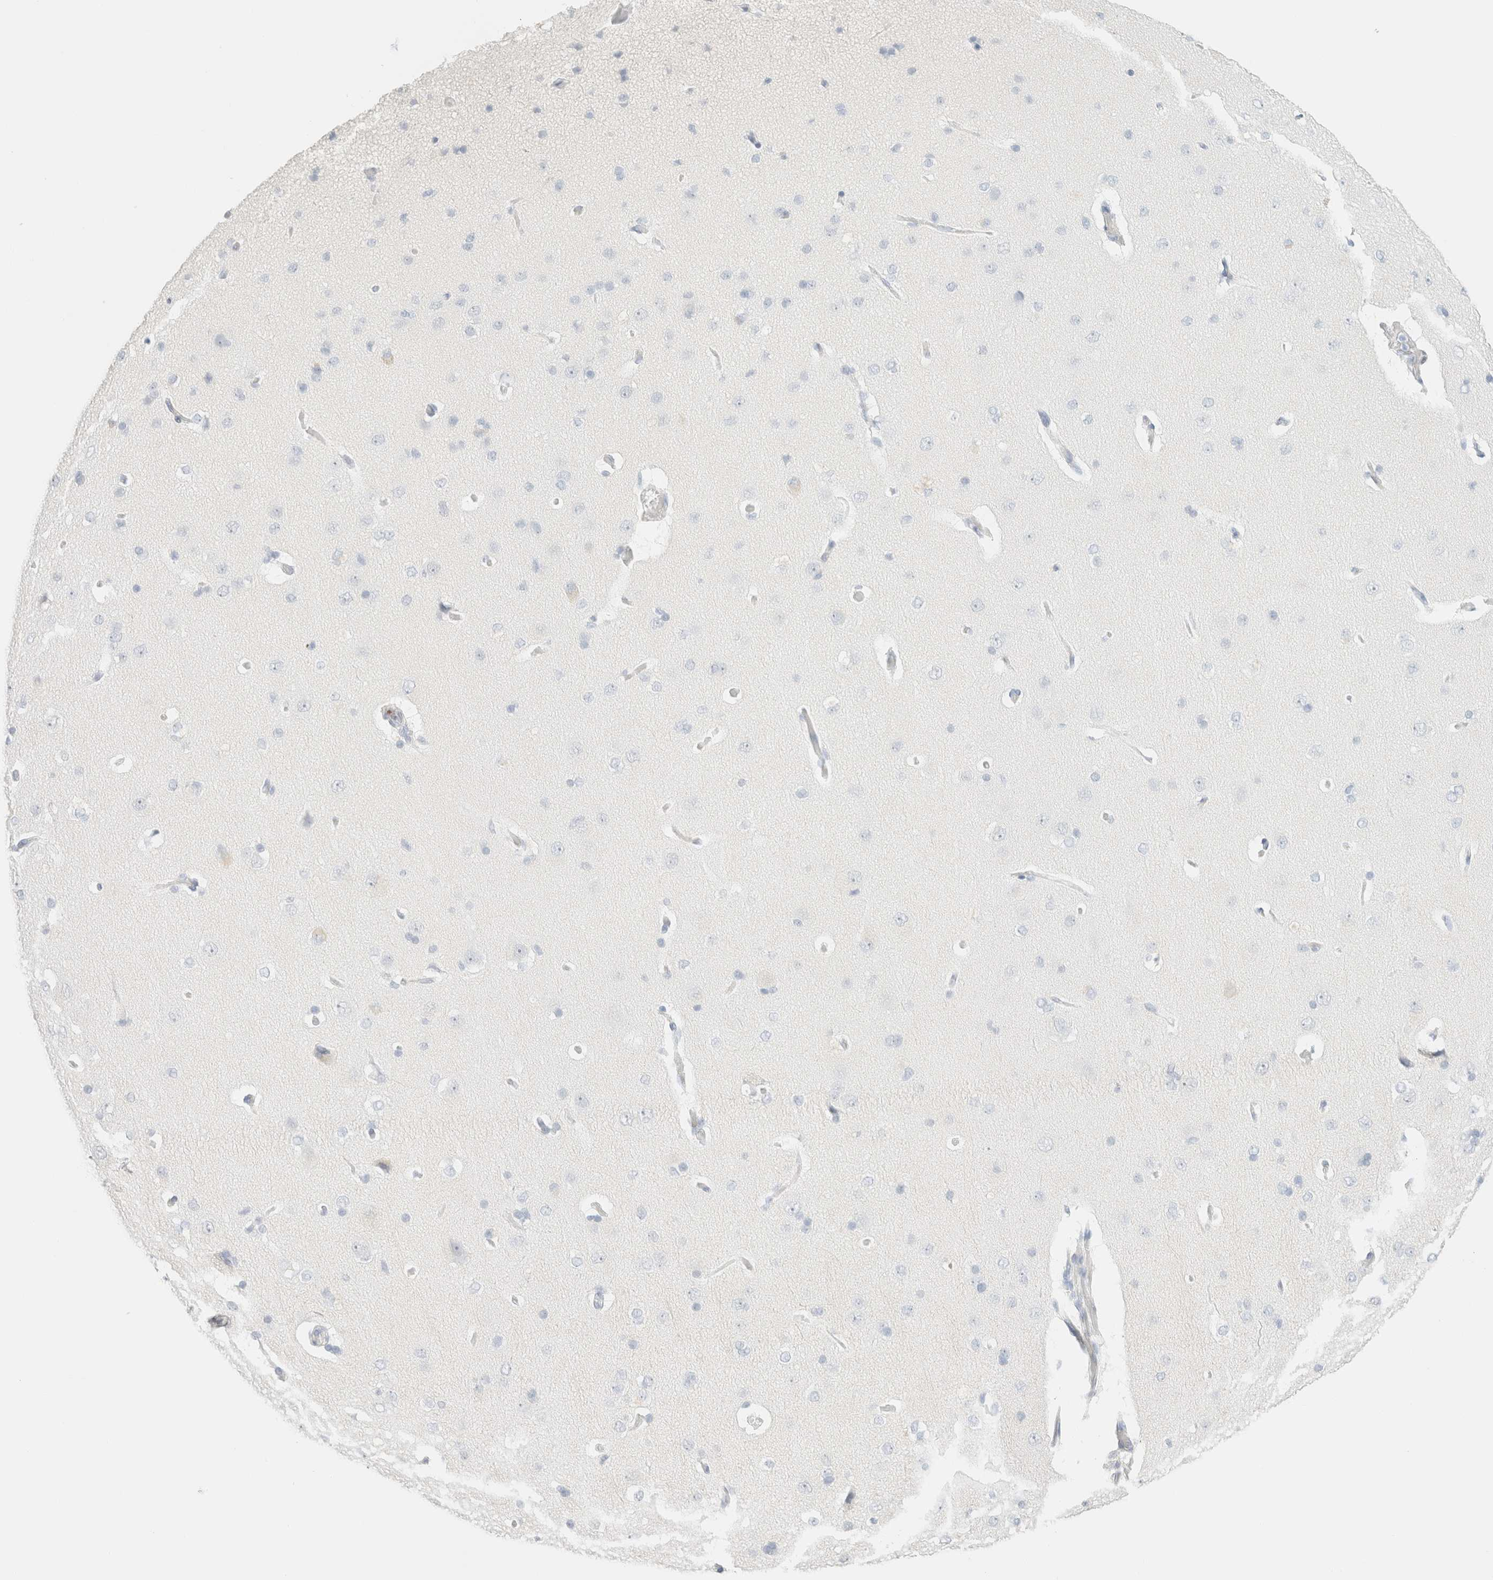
{"staining": {"intensity": "negative", "quantity": "none", "location": "none"}, "tissue": "cerebral cortex", "cell_type": "Endothelial cells", "image_type": "normal", "snomed": [{"axis": "morphology", "description": "Normal tissue, NOS"}, {"axis": "topography", "description": "Cerebral cortex"}], "caption": "This is an immunohistochemistry image of benign human cerebral cortex. There is no expression in endothelial cells.", "gene": "IKZF3", "patient": {"sex": "male", "age": 62}}